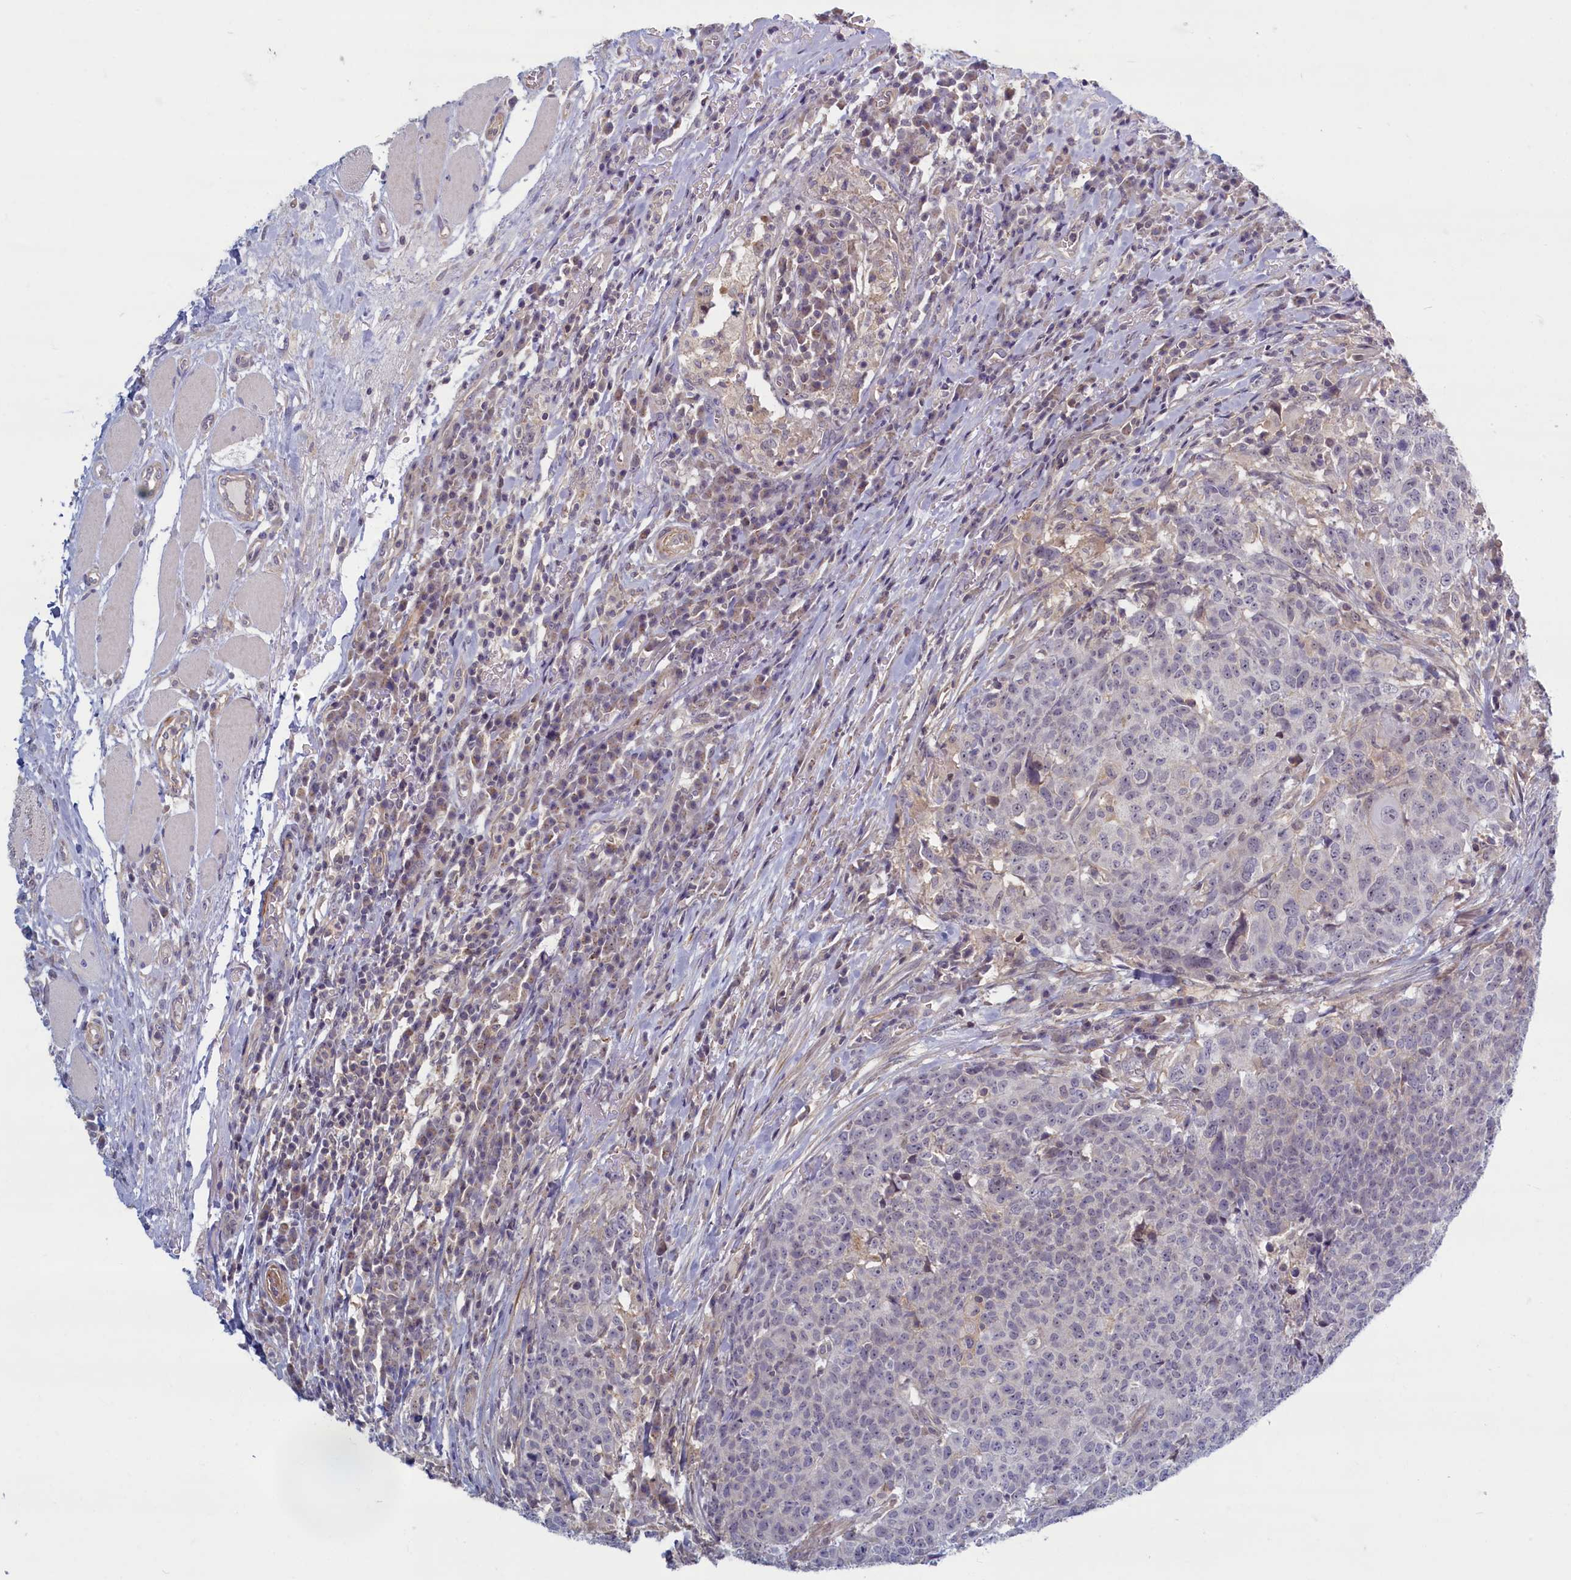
{"staining": {"intensity": "negative", "quantity": "none", "location": "none"}, "tissue": "head and neck cancer", "cell_type": "Tumor cells", "image_type": "cancer", "snomed": [{"axis": "morphology", "description": "Squamous cell carcinoma, NOS"}, {"axis": "topography", "description": "Head-Neck"}], "caption": "Tumor cells show no significant protein expression in head and neck cancer (squamous cell carcinoma).", "gene": "TRPM4", "patient": {"sex": "male", "age": 66}}